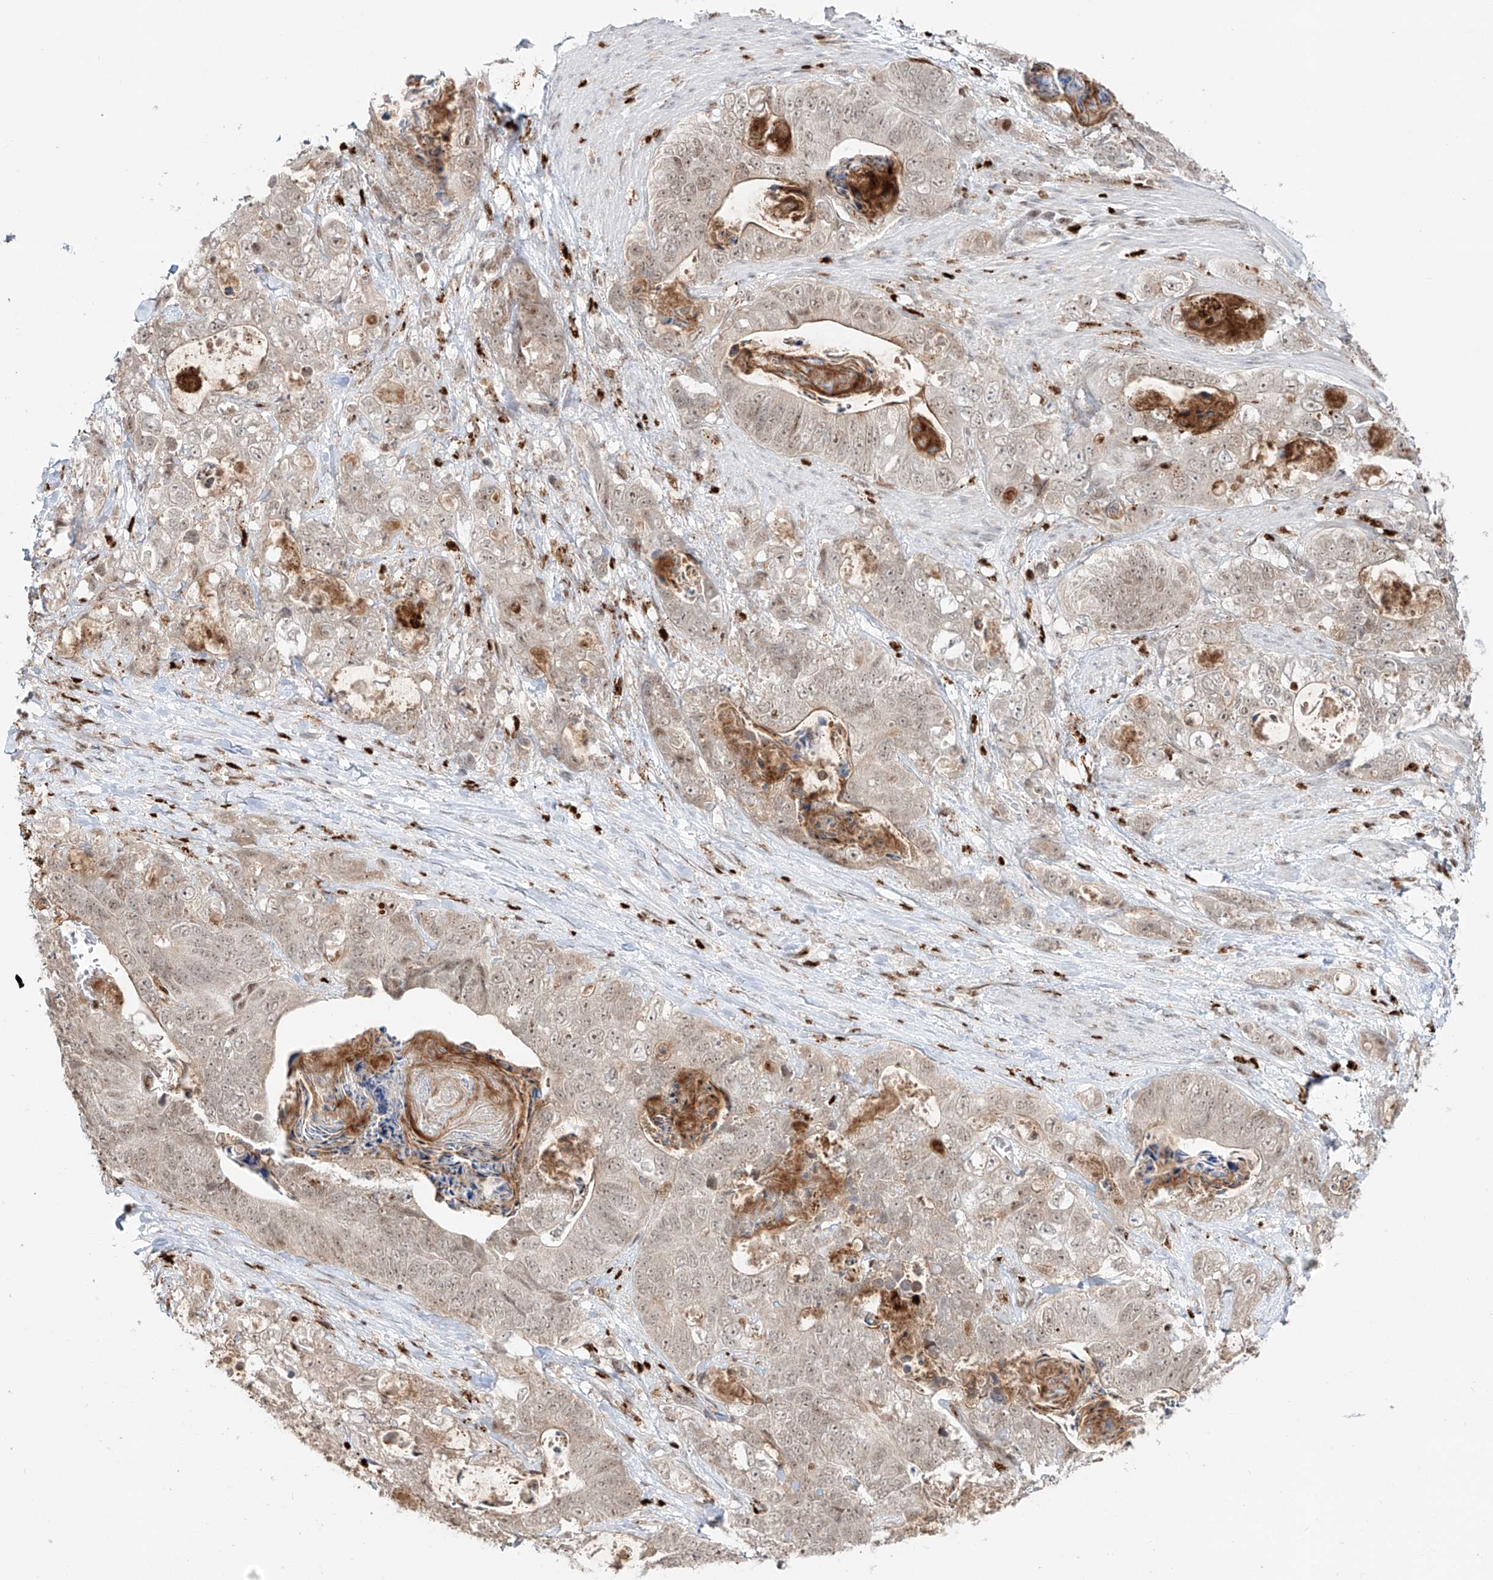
{"staining": {"intensity": "weak", "quantity": "25%-75%", "location": "cytoplasmic/membranous,nuclear"}, "tissue": "stomach cancer", "cell_type": "Tumor cells", "image_type": "cancer", "snomed": [{"axis": "morphology", "description": "Normal tissue, NOS"}, {"axis": "morphology", "description": "Adenocarcinoma, NOS"}, {"axis": "topography", "description": "Stomach"}], "caption": "Stomach adenocarcinoma stained for a protein exhibits weak cytoplasmic/membranous and nuclear positivity in tumor cells. The protein of interest is stained brown, and the nuclei are stained in blue (DAB (3,3'-diaminobenzidine) IHC with brightfield microscopy, high magnification).", "gene": "DZIP1L", "patient": {"sex": "female", "age": 89}}